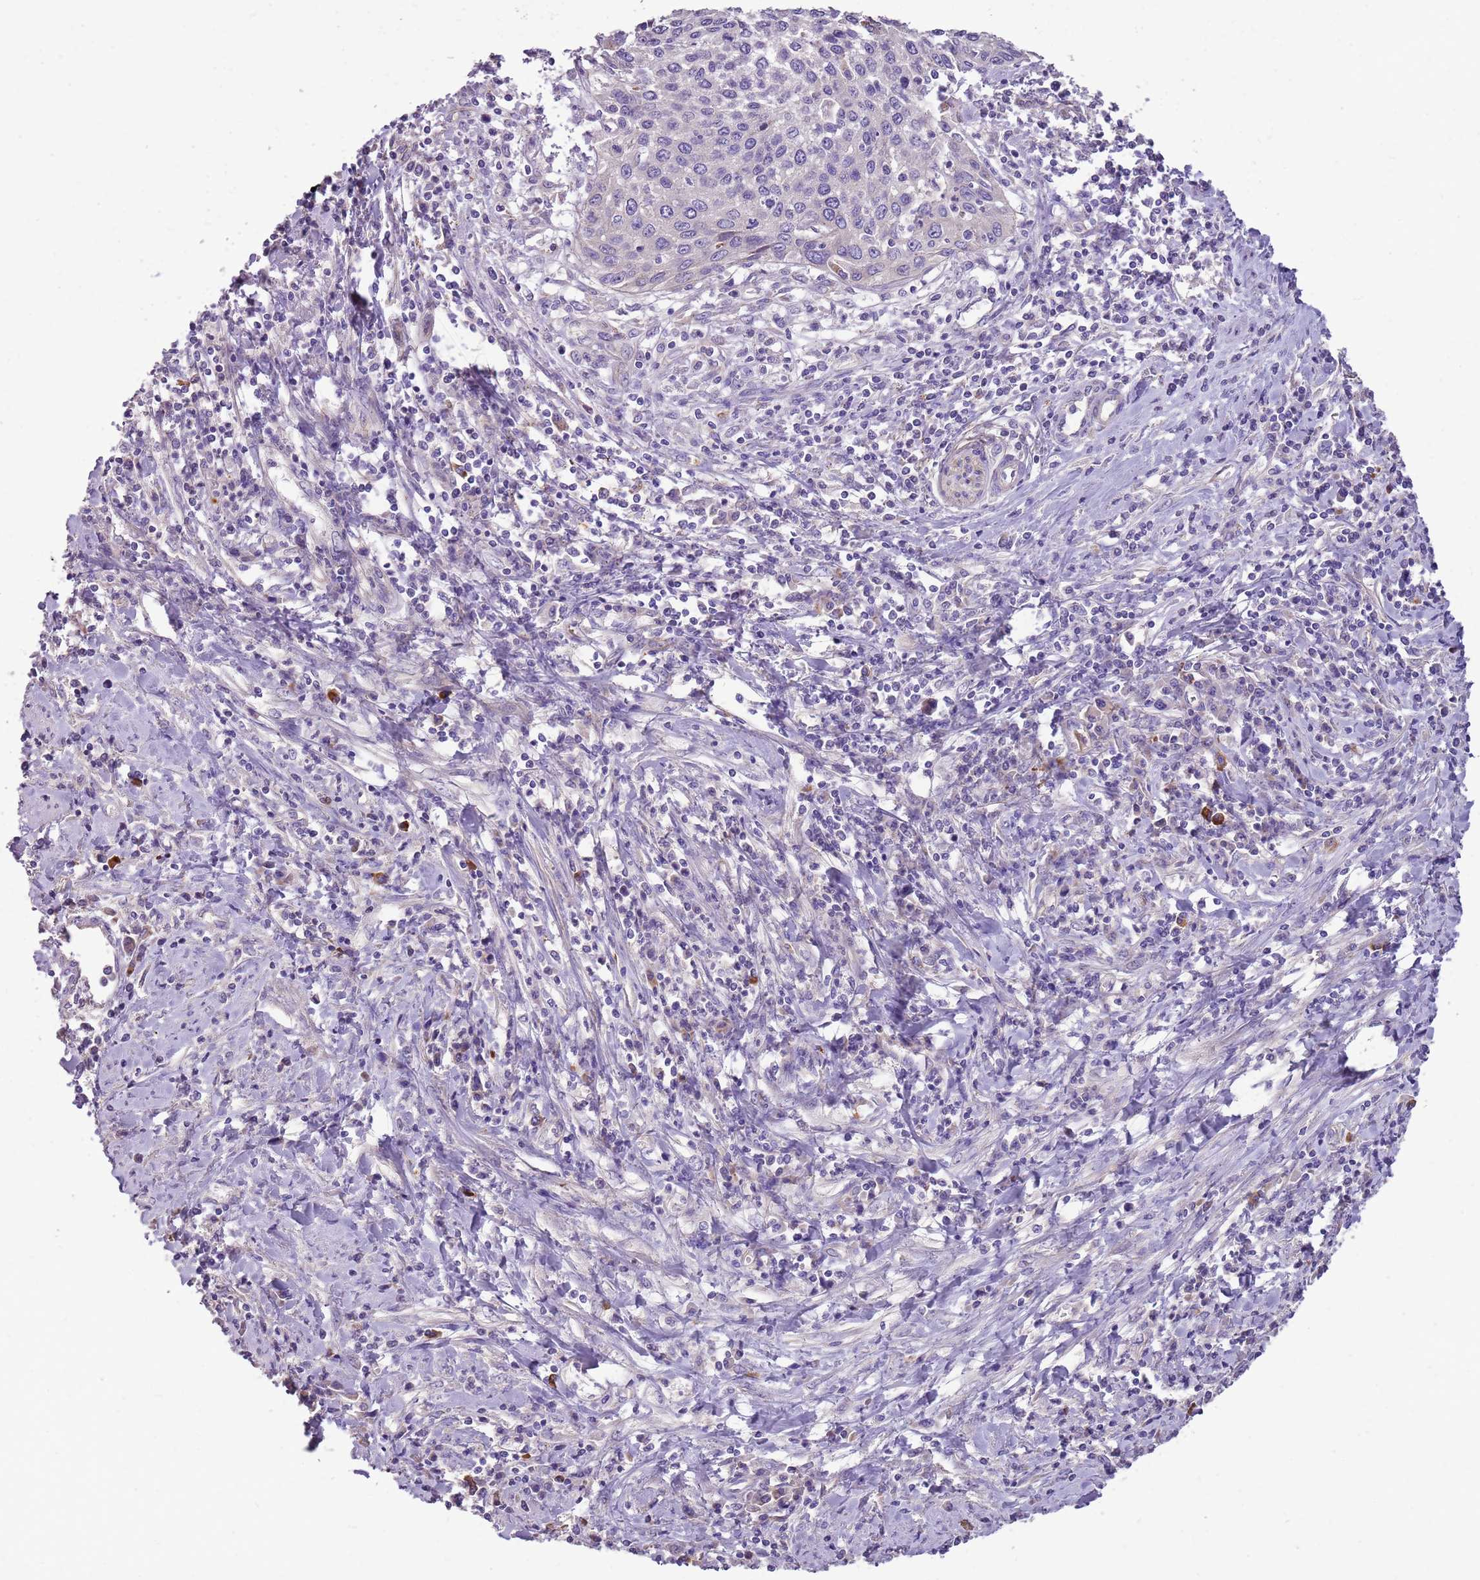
{"staining": {"intensity": "negative", "quantity": "none", "location": "none"}, "tissue": "cervical cancer", "cell_type": "Tumor cells", "image_type": "cancer", "snomed": [{"axis": "morphology", "description": "Squamous cell carcinoma, NOS"}, {"axis": "topography", "description": "Cervix"}], "caption": "Immunohistochemistry of human squamous cell carcinoma (cervical) exhibits no positivity in tumor cells.", "gene": "NTN4", "patient": {"sex": "female", "age": 32}}